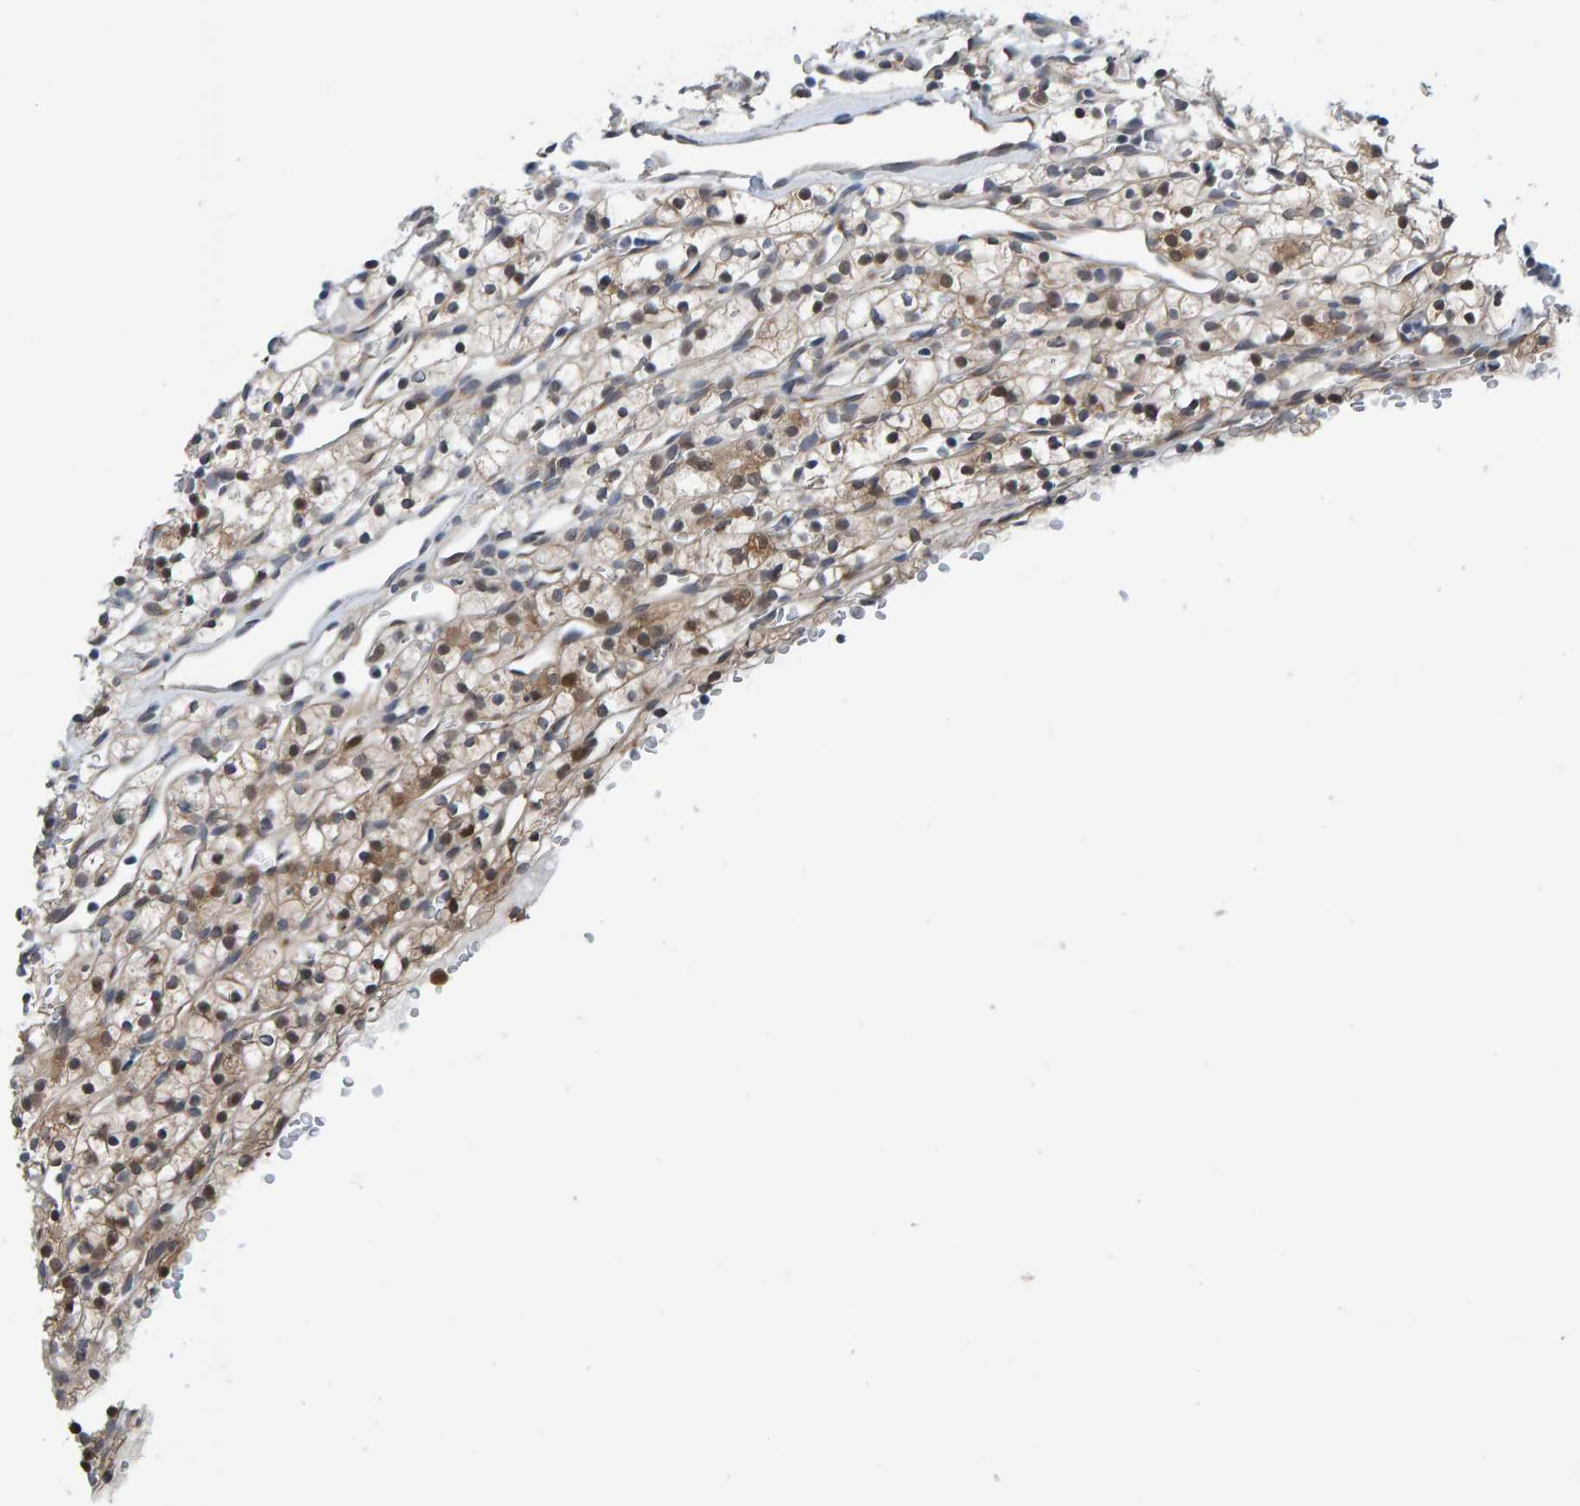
{"staining": {"intensity": "weak", "quantity": ">75%", "location": "cytoplasmic/membranous,nuclear"}, "tissue": "renal cancer", "cell_type": "Tumor cells", "image_type": "cancer", "snomed": [{"axis": "morphology", "description": "Adenocarcinoma, NOS"}, {"axis": "topography", "description": "Kidney"}], "caption": "Brown immunohistochemical staining in renal cancer demonstrates weak cytoplasmic/membranous and nuclear expression in approximately >75% of tumor cells. Immunohistochemistry (ihc) stains the protein of interest in brown and the nuclei are stained blue.", "gene": "SCRN2", "patient": {"sex": "female", "age": 57}}